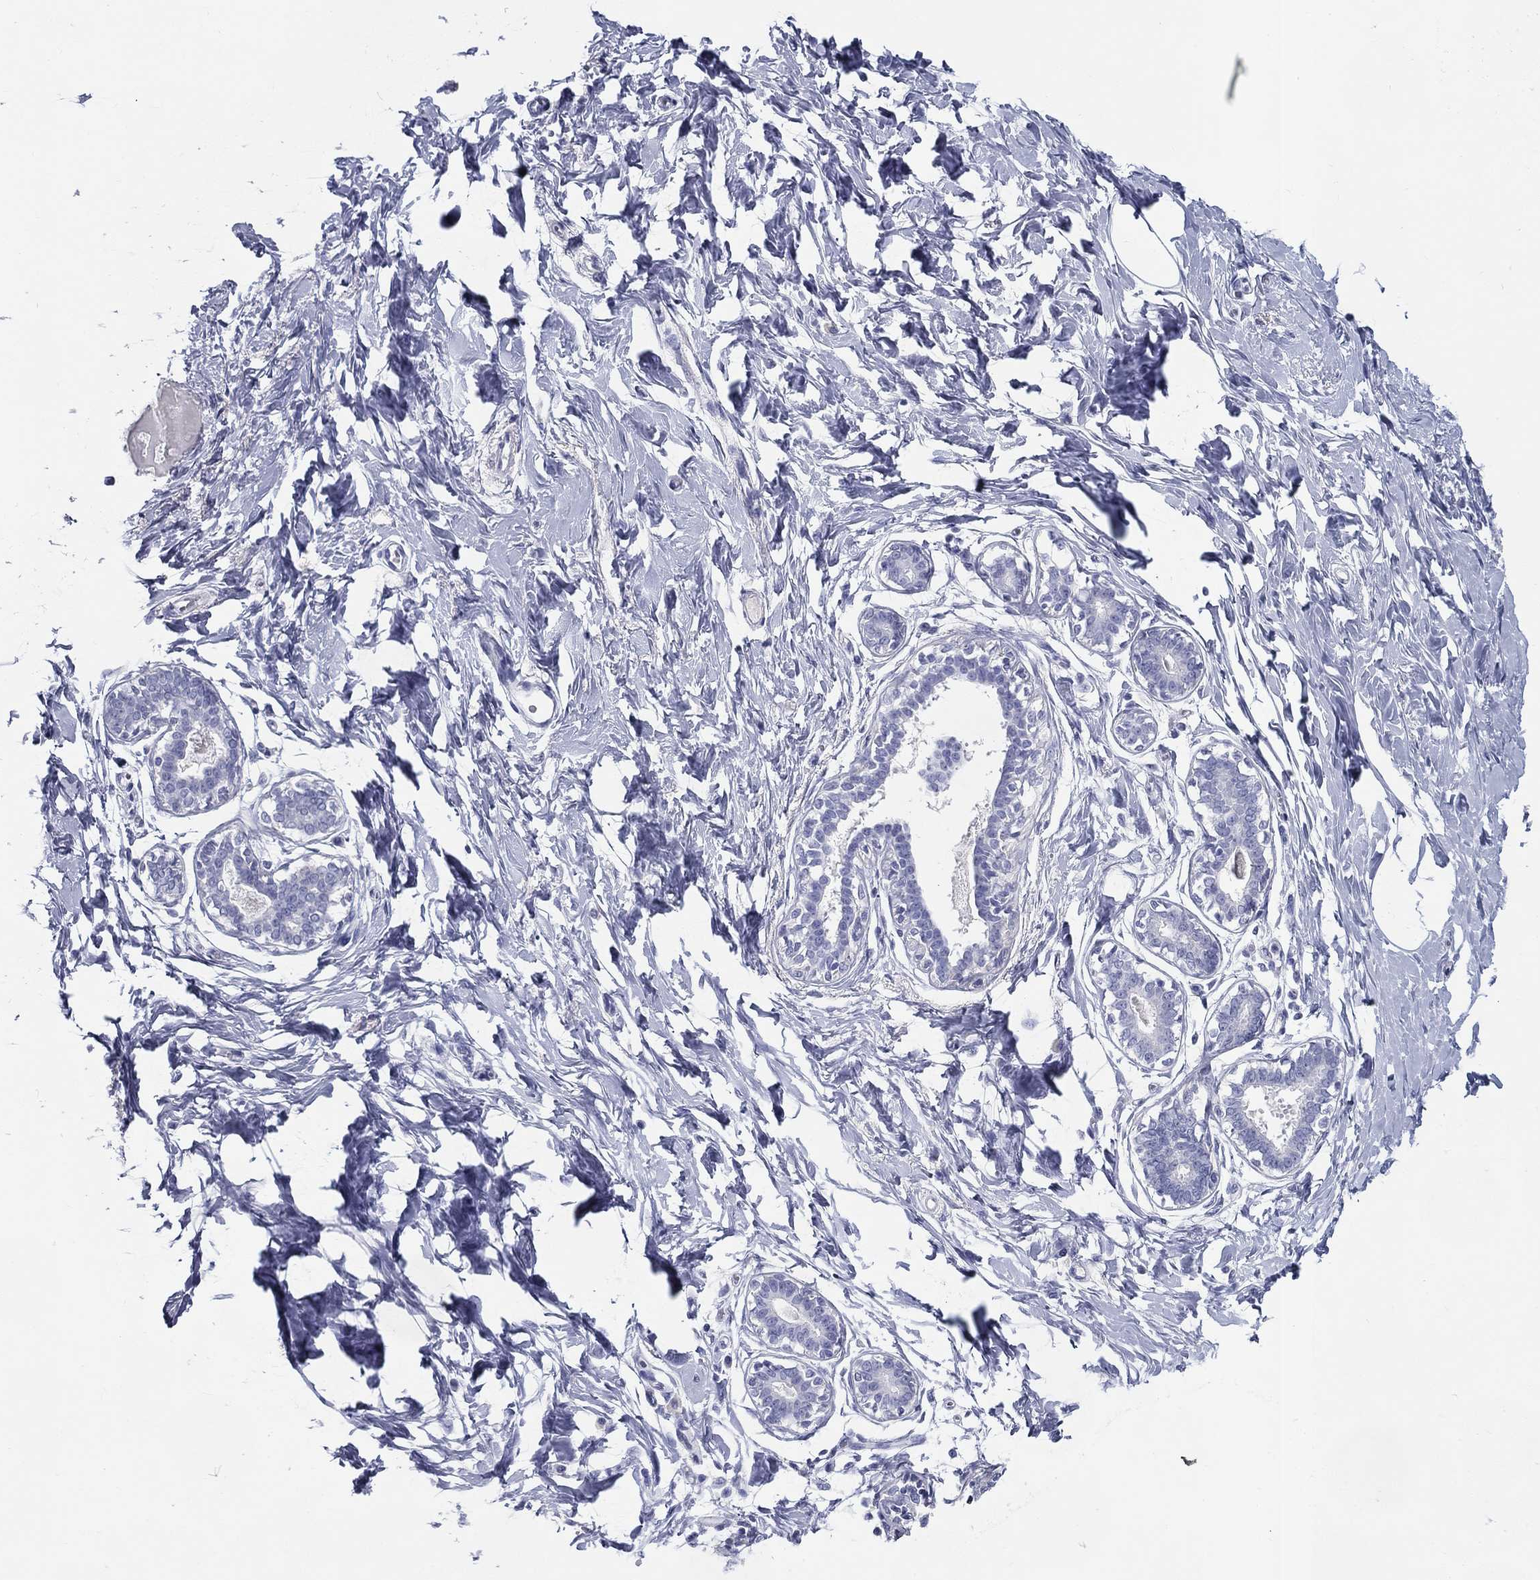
{"staining": {"intensity": "negative", "quantity": "none", "location": "none"}, "tissue": "breast", "cell_type": "Adipocytes", "image_type": "normal", "snomed": [{"axis": "morphology", "description": "Normal tissue, NOS"}, {"axis": "morphology", "description": "Lobular carcinoma, in situ"}, {"axis": "topography", "description": "Breast"}], "caption": "Photomicrograph shows no protein staining in adipocytes of unremarkable breast. (DAB (3,3'-diaminobenzidine) IHC visualized using brightfield microscopy, high magnification).", "gene": "KIF2C", "patient": {"sex": "female", "age": 35}}